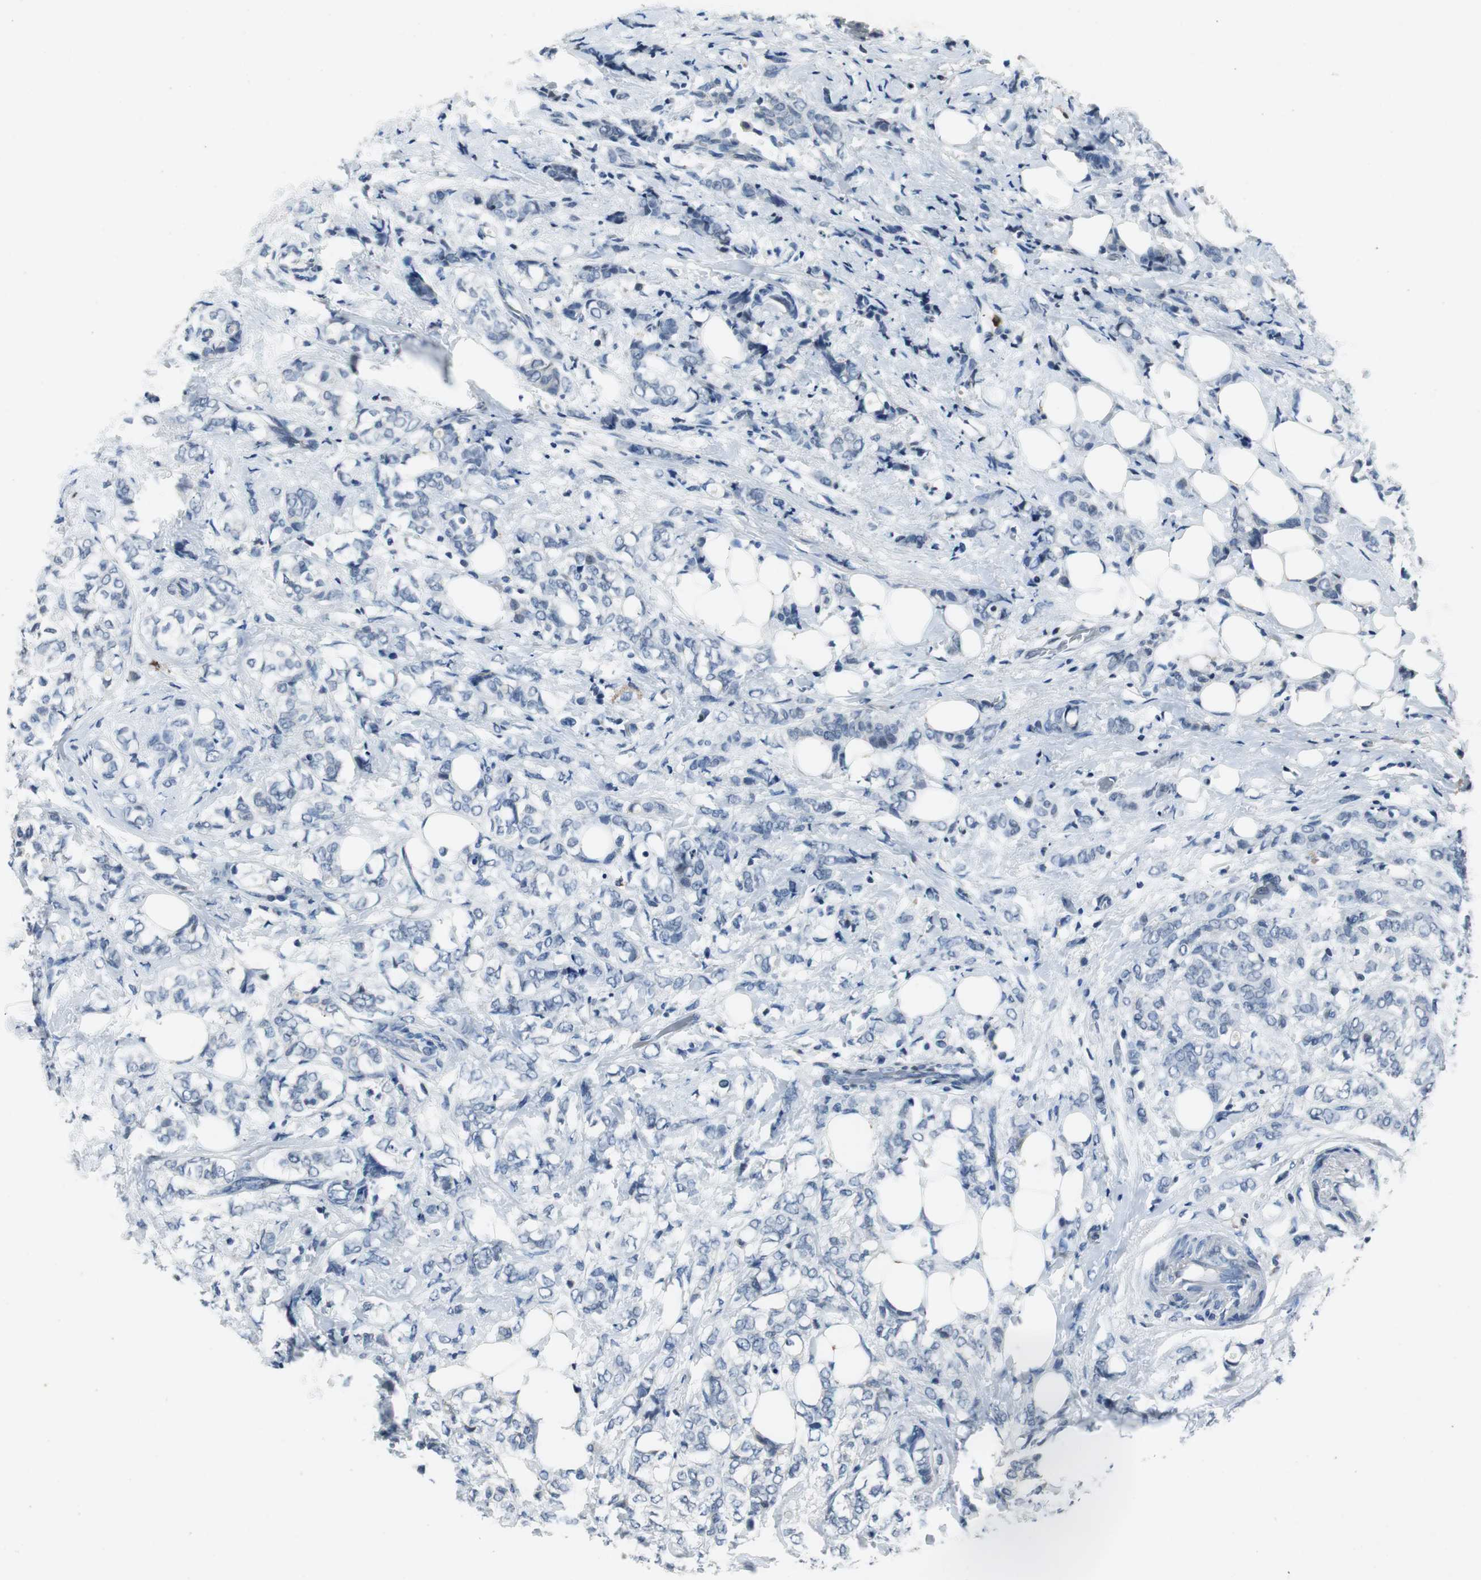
{"staining": {"intensity": "negative", "quantity": "none", "location": "none"}, "tissue": "breast cancer", "cell_type": "Tumor cells", "image_type": "cancer", "snomed": [{"axis": "morphology", "description": "Lobular carcinoma"}, {"axis": "topography", "description": "Breast"}], "caption": "Tumor cells are negative for brown protein staining in lobular carcinoma (breast). (DAB immunohistochemistry, high magnification).", "gene": "ORM1", "patient": {"sex": "female", "age": 60}}